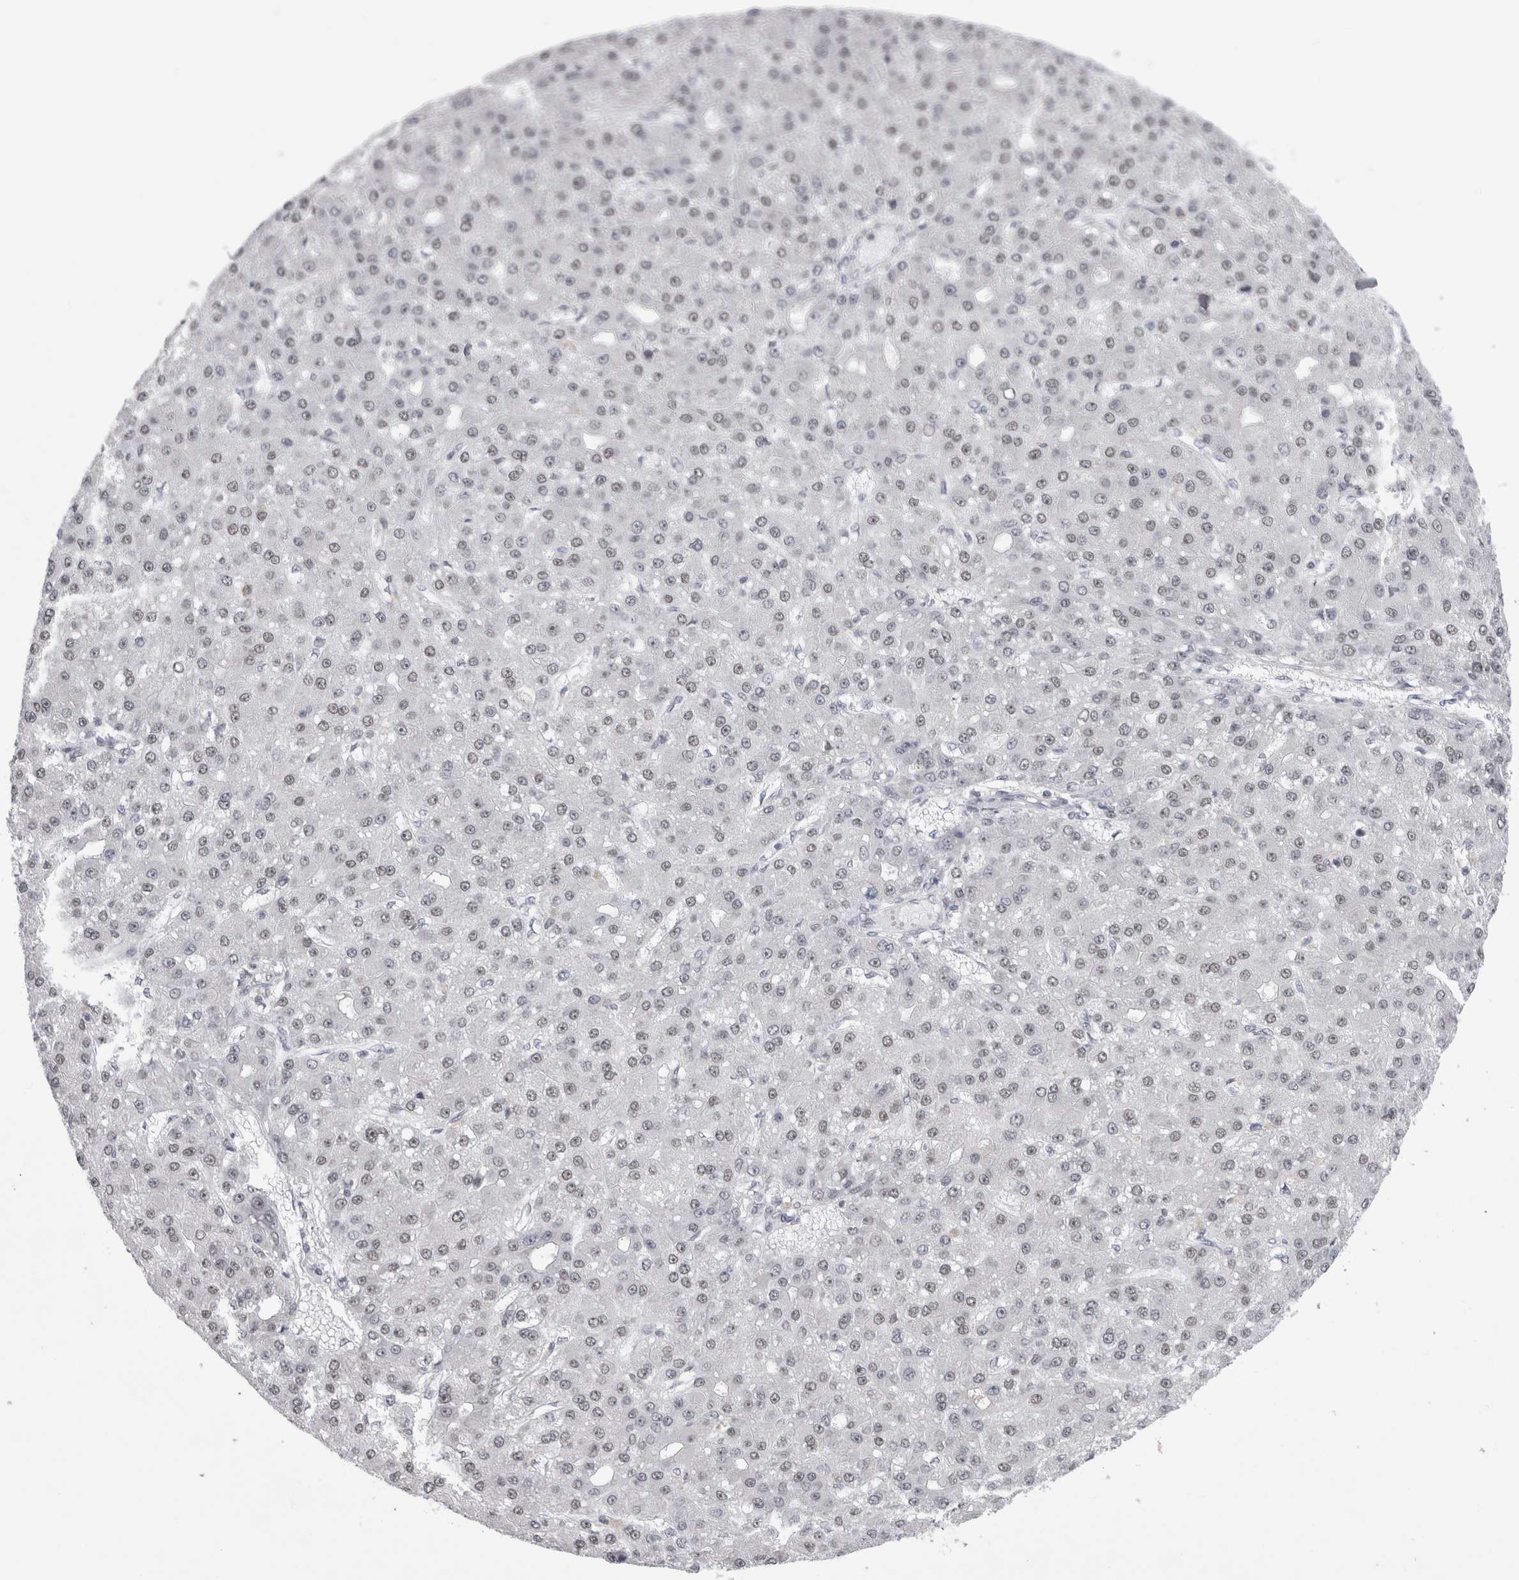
{"staining": {"intensity": "weak", "quantity": "25%-75%", "location": "nuclear"}, "tissue": "liver cancer", "cell_type": "Tumor cells", "image_type": "cancer", "snomed": [{"axis": "morphology", "description": "Carcinoma, Hepatocellular, NOS"}, {"axis": "topography", "description": "Liver"}], "caption": "Brown immunohistochemical staining in human liver cancer (hepatocellular carcinoma) shows weak nuclear expression in approximately 25%-75% of tumor cells.", "gene": "API5", "patient": {"sex": "male", "age": 67}}